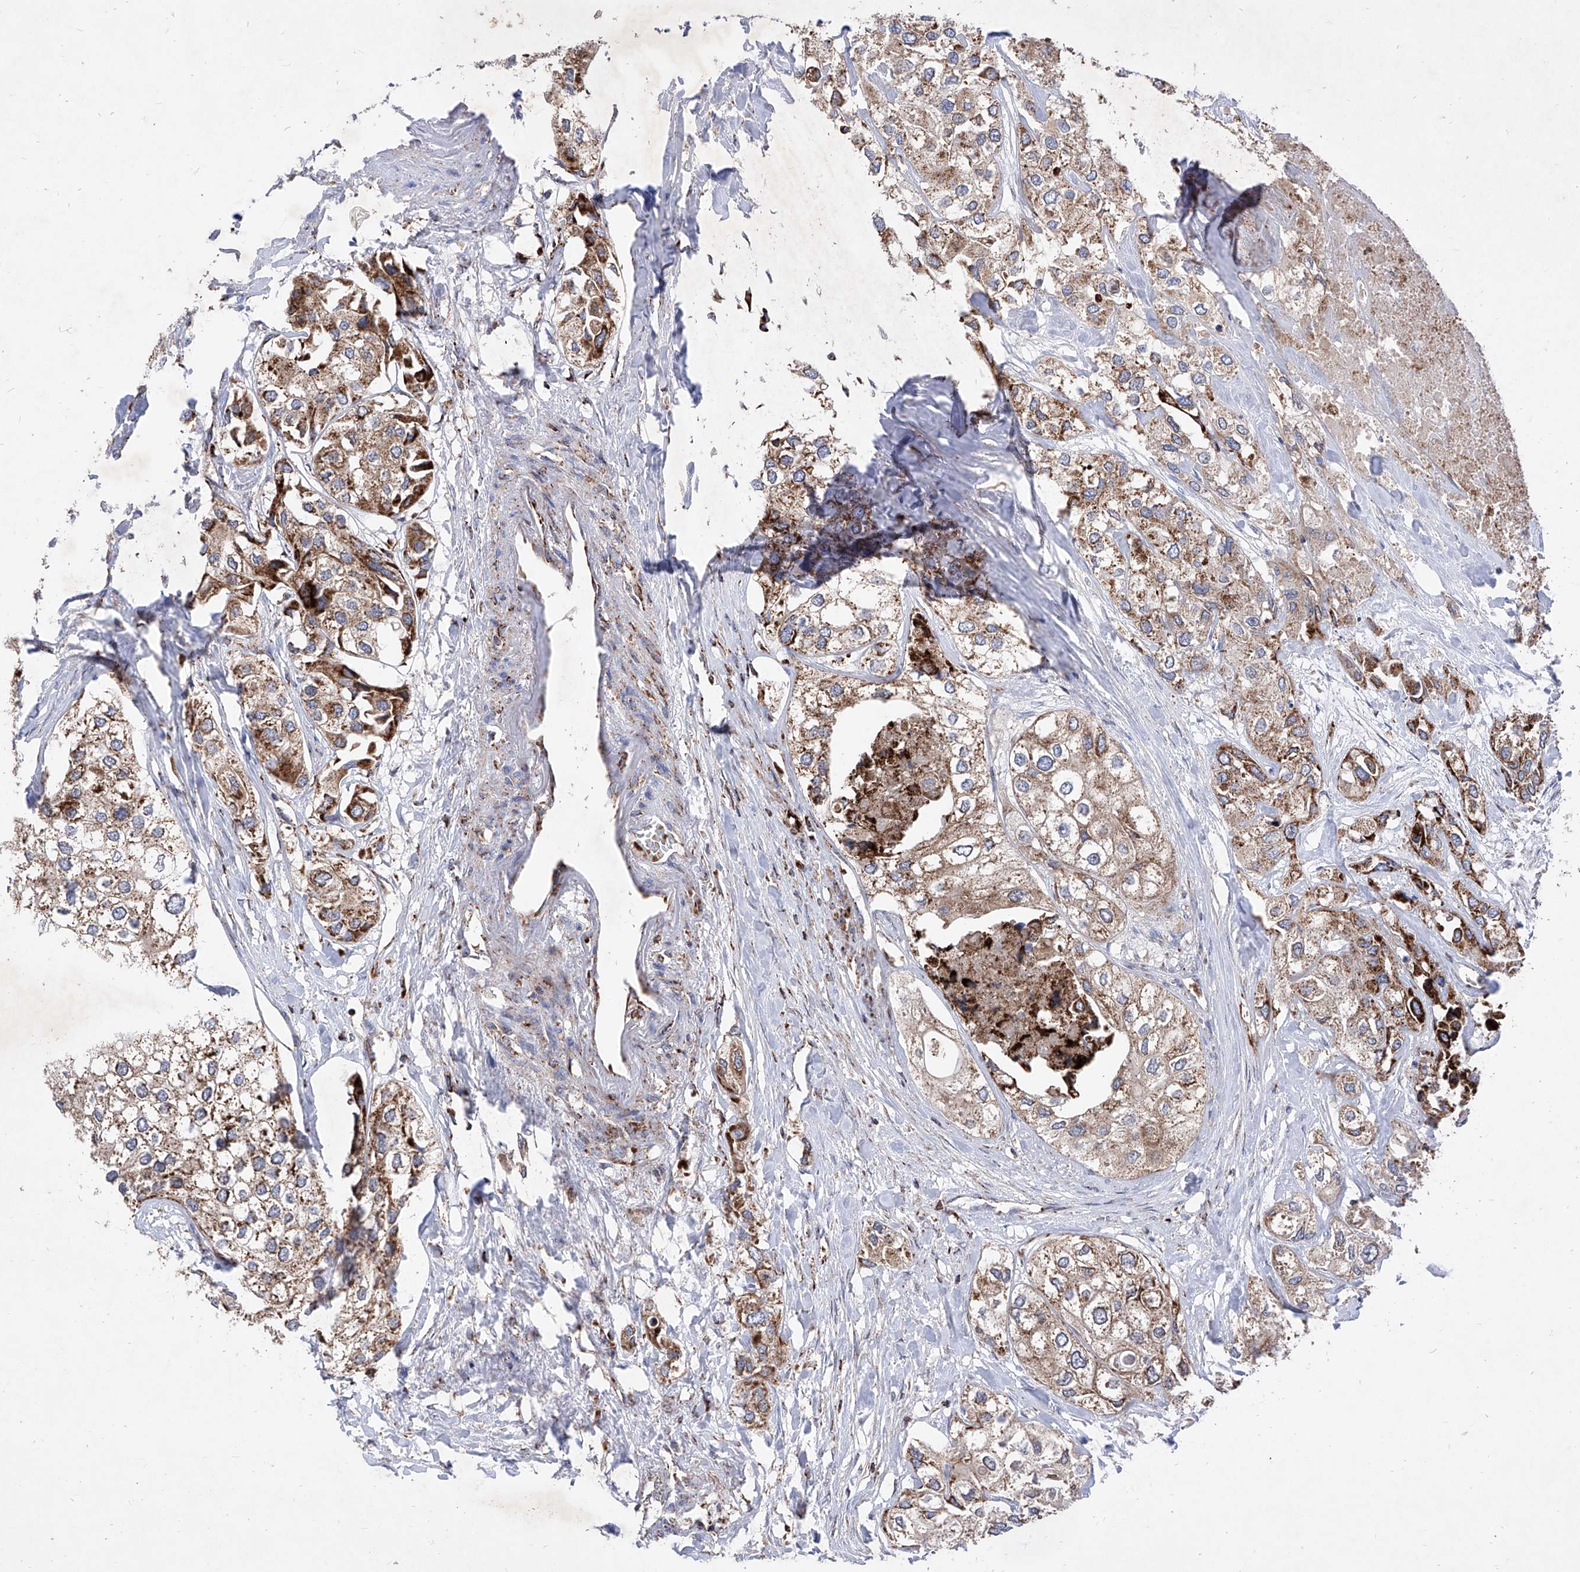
{"staining": {"intensity": "moderate", "quantity": ">75%", "location": "cytoplasmic/membranous"}, "tissue": "urothelial cancer", "cell_type": "Tumor cells", "image_type": "cancer", "snomed": [{"axis": "morphology", "description": "Urothelial carcinoma, High grade"}, {"axis": "topography", "description": "Urinary bladder"}], "caption": "This image shows IHC staining of human urothelial carcinoma (high-grade), with medium moderate cytoplasmic/membranous staining in approximately >75% of tumor cells.", "gene": "SEMA6A", "patient": {"sex": "male", "age": 64}}